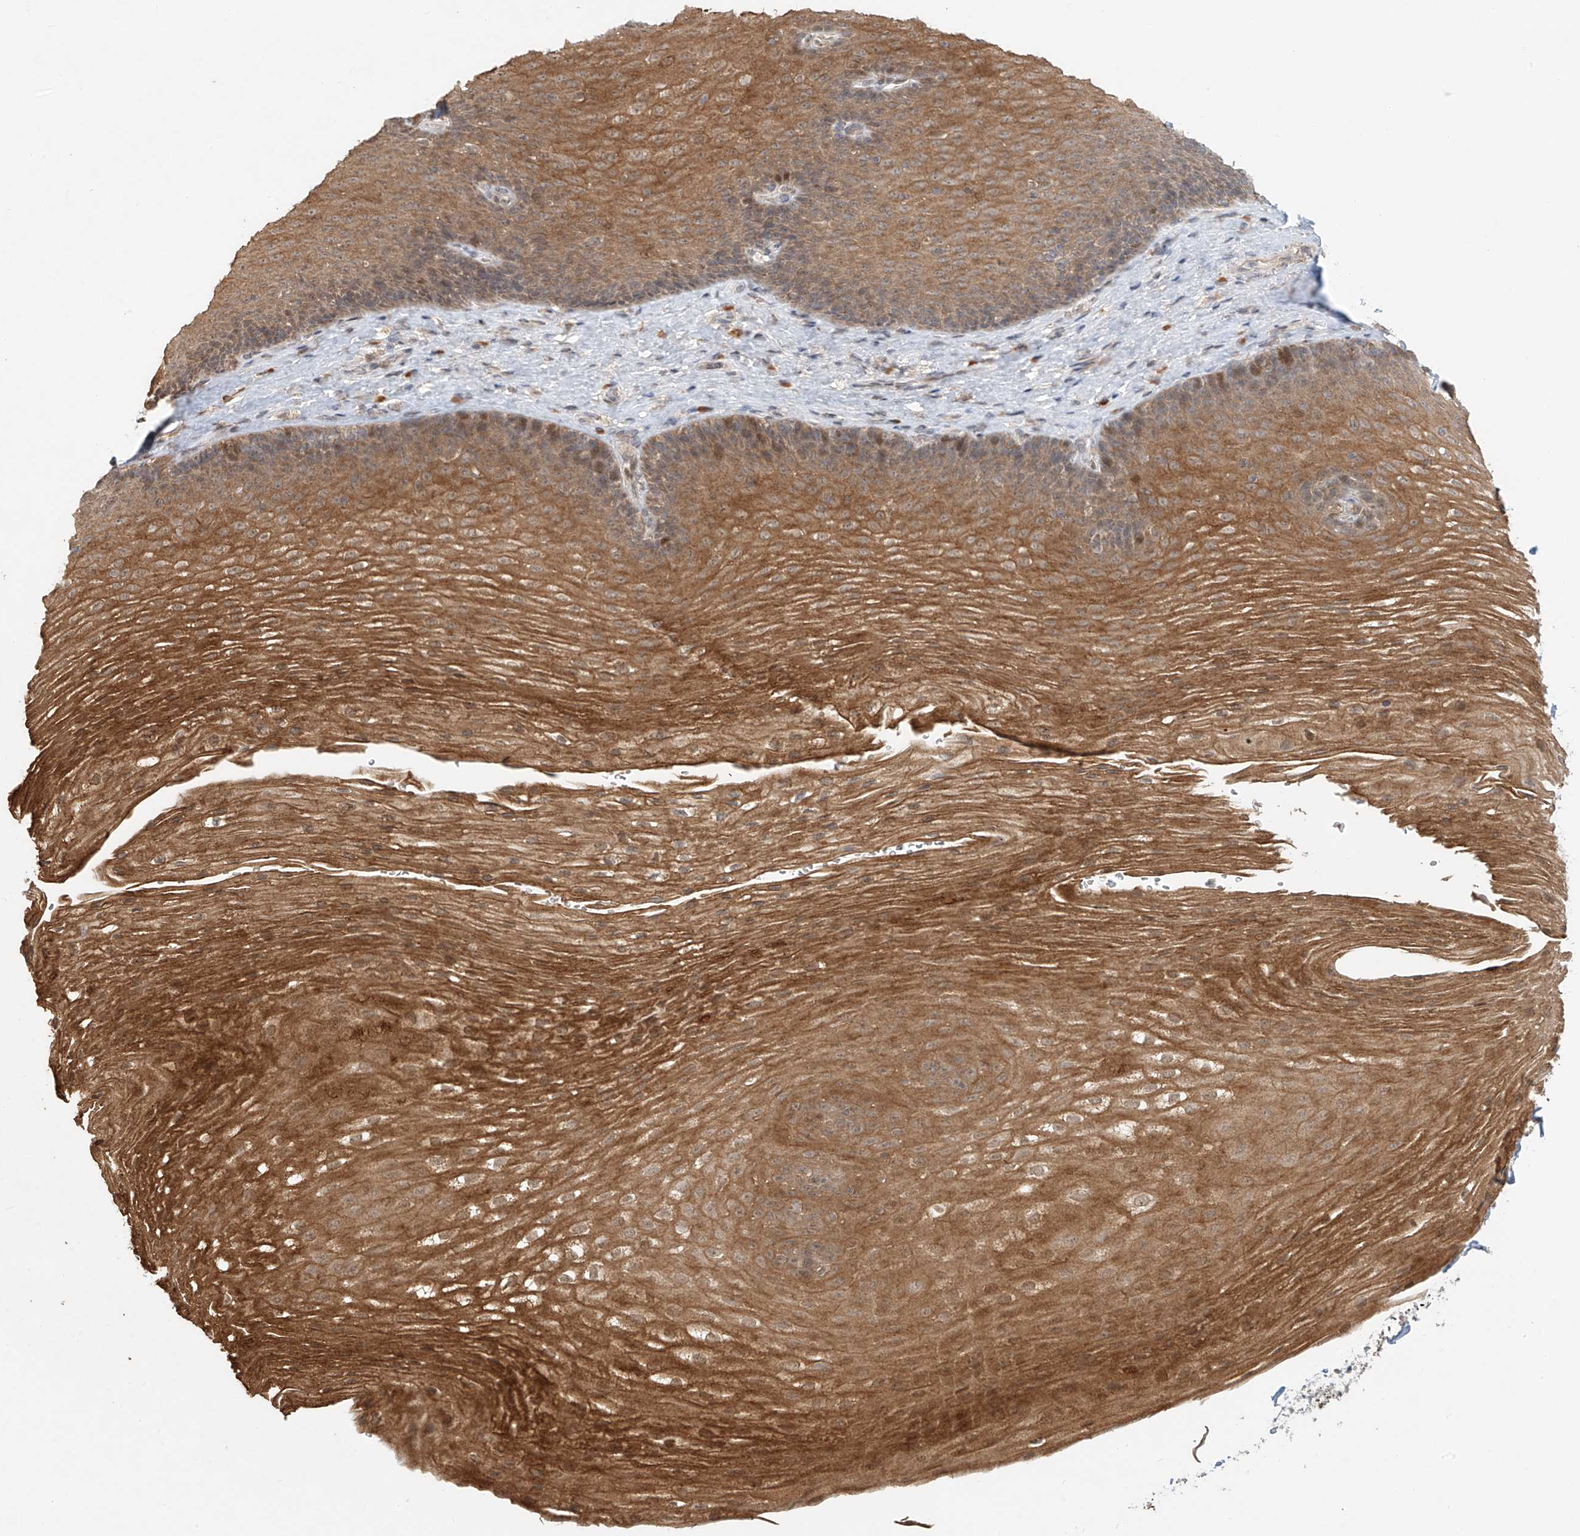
{"staining": {"intensity": "moderate", "quantity": ">75%", "location": "cytoplasmic/membranous,nuclear"}, "tissue": "esophagus", "cell_type": "Squamous epithelial cells", "image_type": "normal", "snomed": [{"axis": "morphology", "description": "Normal tissue, NOS"}, {"axis": "topography", "description": "Esophagus"}], "caption": "A photomicrograph of human esophagus stained for a protein reveals moderate cytoplasmic/membranous,nuclear brown staining in squamous epithelial cells.", "gene": "SYTL3", "patient": {"sex": "female", "age": 66}}